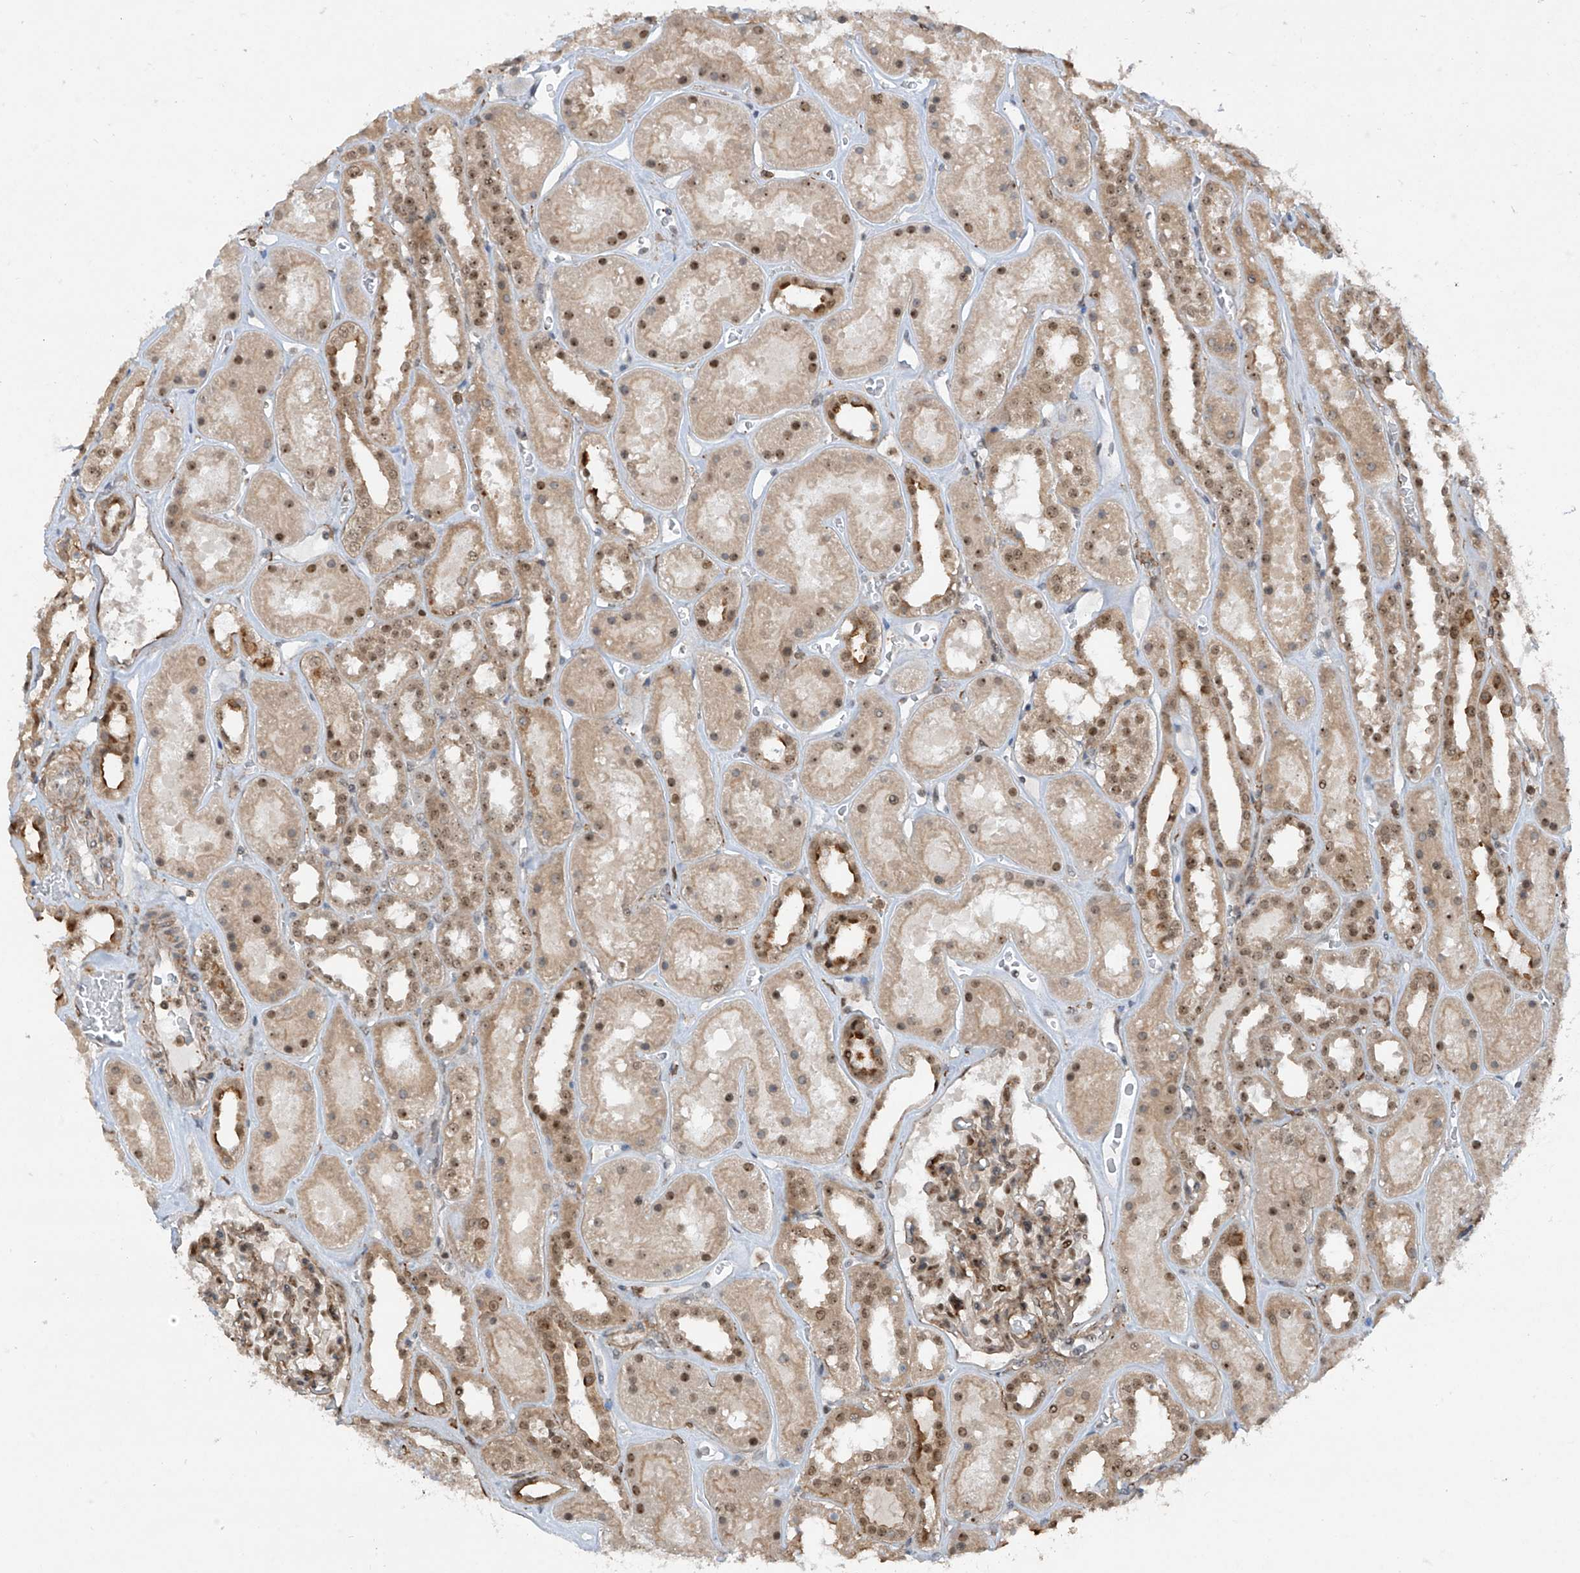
{"staining": {"intensity": "moderate", "quantity": "25%-75%", "location": "cytoplasmic/membranous,nuclear"}, "tissue": "kidney", "cell_type": "Cells in glomeruli", "image_type": "normal", "snomed": [{"axis": "morphology", "description": "Normal tissue, NOS"}, {"axis": "topography", "description": "Kidney"}], "caption": "Protein staining of benign kidney displays moderate cytoplasmic/membranous,nuclear positivity in approximately 25%-75% of cells in glomeruli. (DAB (3,3'-diaminobenzidine) IHC with brightfield microscopy, high magnification).", "gene": "REPIN1", "patient": {"sex": "female", "age": 41}}